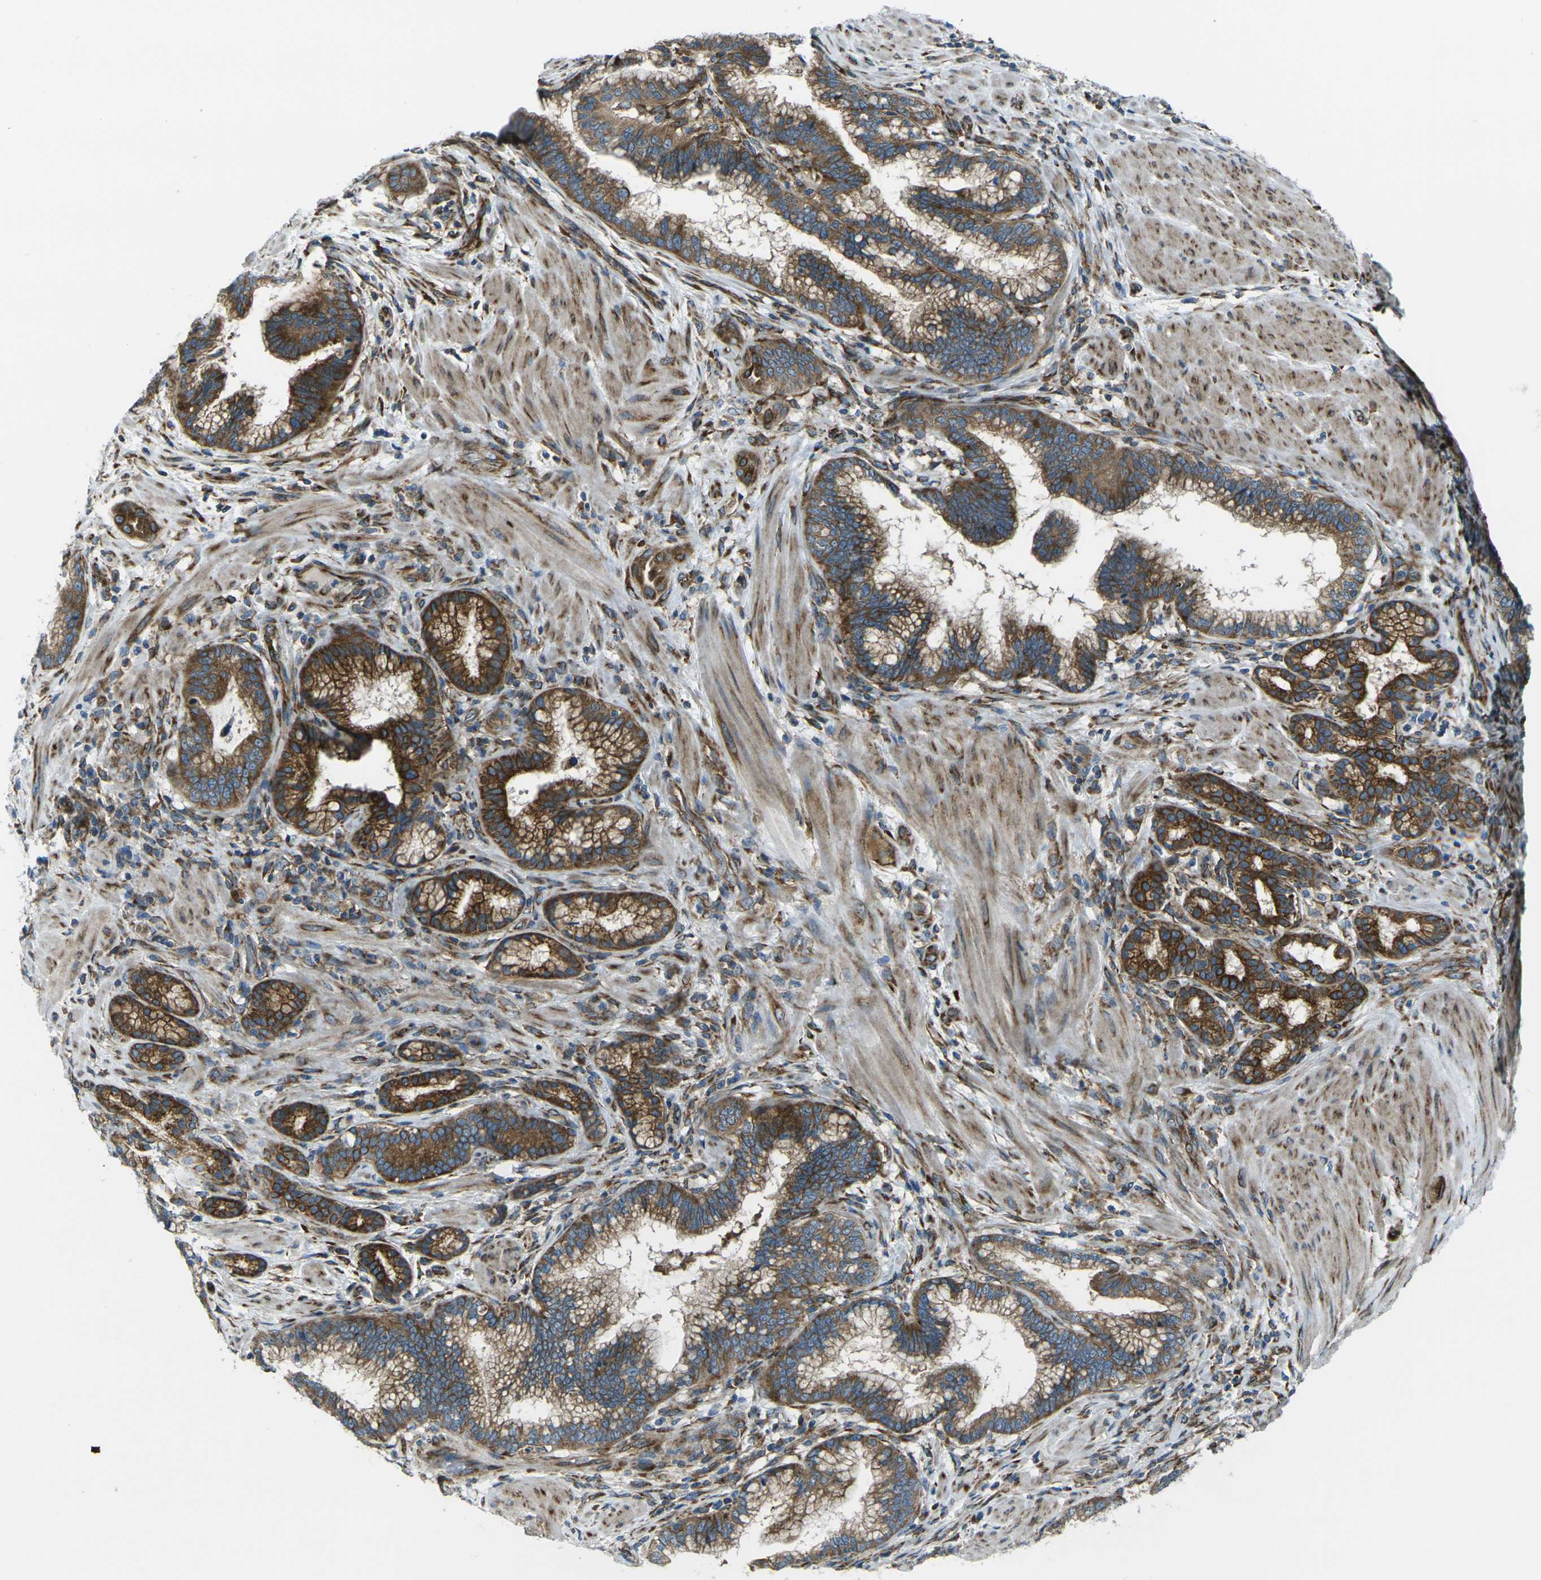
{"staining": {"intensity": "strong", "quantity": ">75%", "location": "cytoplasmic/membranous"}, "tissue": "pancreatic cancer", "cell_type": "Tumor cells", "image_type": "cancer", "snomed": [{"axis": "morphology", "description": "Adenocarcinoma, NOS"}, {"axis": "topography", "description": "Pancreas"}], "caption": "IHC histopathology image of neoplastic tissue: adenocarcinoma (pancreatic) stained using immunohistochemistry (IHC) demonstrates high levels of strong protein expression localized specifically in the cytoplasmic/membranous of tumor cells, appearing as a cytoplasmic/membranous brown color.", "gene": "CELSR2", "patient": {"sex": "female", "age": 64}}